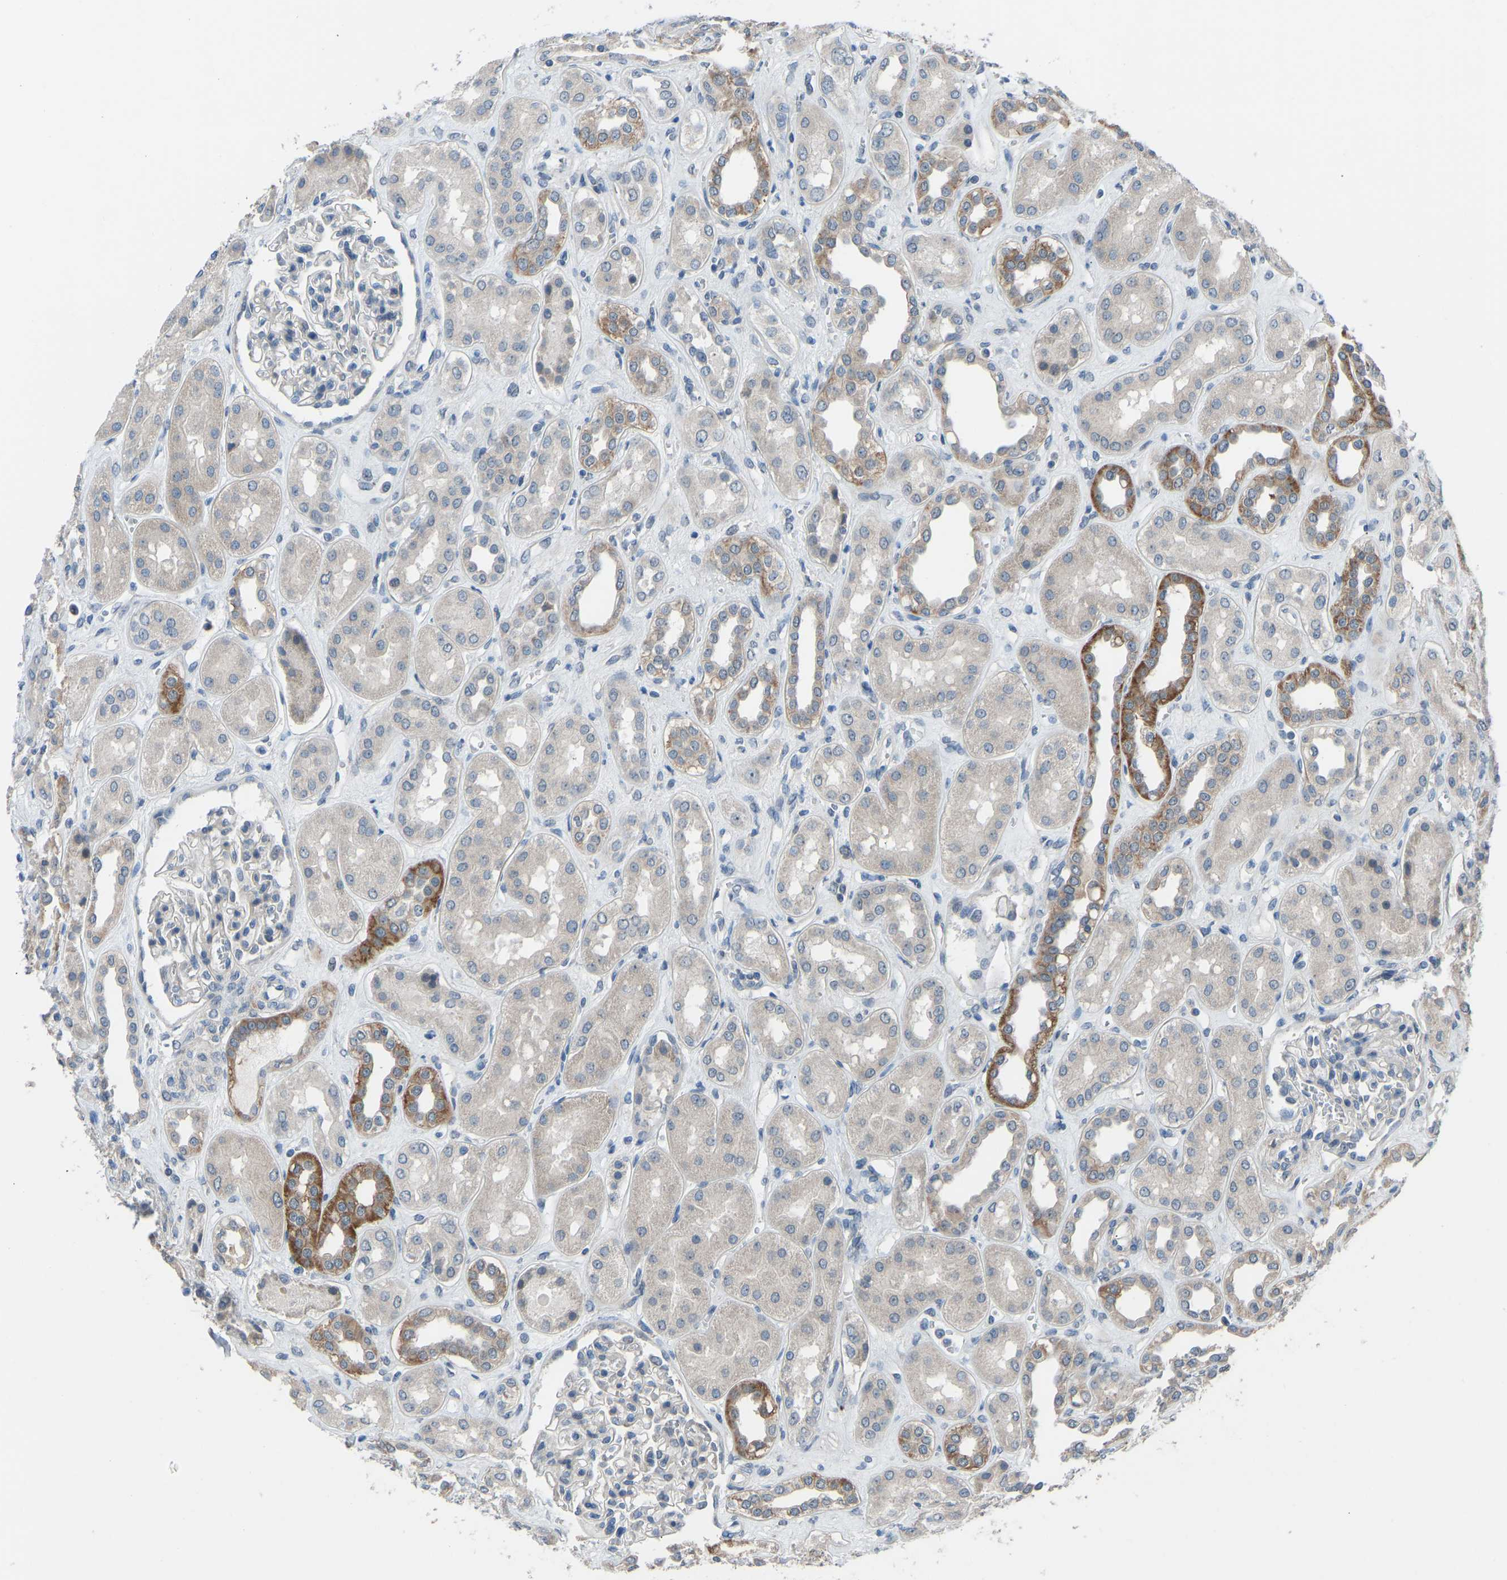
{"staining": {"intensity": "negative", "quantity": "none", "location": "none"}, "tissue": "kidney", "cell_type": "Cells in glomeruli", "image_type": "normal", "snomed": [{"axis": "morphology", "description": "Normal tissue, NOS"}, {"axis": "topography", "description": "Kidney"}], "caption": "This is an immunohistochemistry photomicrograph of unremarkable human kidney. There is no expression in cells in glomeruli.", "gene": "CDK2AP1", "patient": {"sex": "male", "age": 59}}